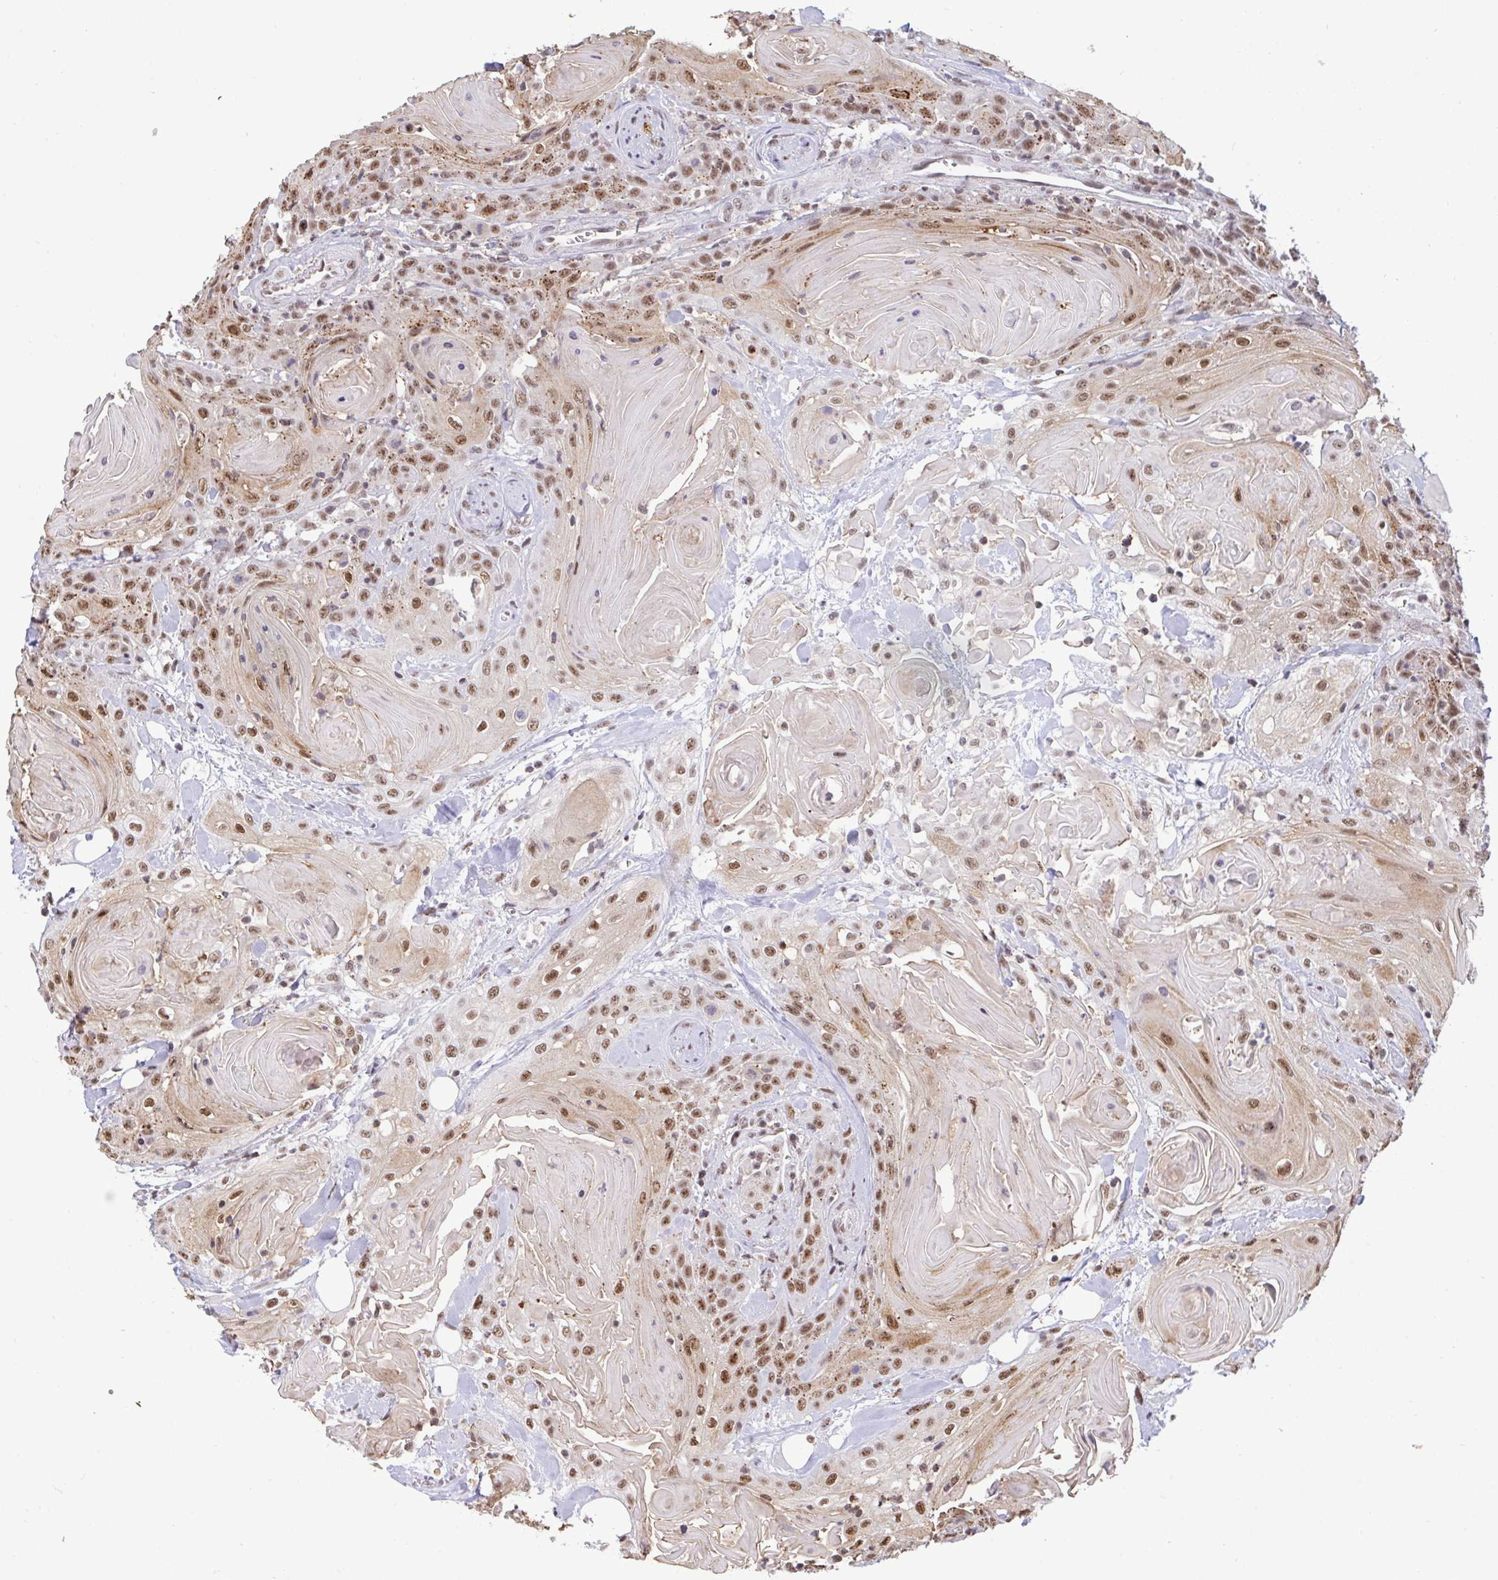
{"staining": {"intensity": "moderate", "quantity": ">75%", "location": "cytoplasmic/membranous,nuclear"}, "tissue": "head and neck cancer", "cell_type": "Tumor cells", "image_type": "cancer", "snomed": [{"axis": "morphology", "description": "Squamous cell carcinoma, NOS"}, {"axis": "topography", "description": "Head-Neck"}], "caption": "An immunohistochemistry image of tumor tissue is shown. Protein staining in brown highlights moderate cytoplasmic/membranous and nuclear positivity in head and neck cancer (squamous cell carcinoma) within tumor cells.", "gene": "PUF60", "patient": {"sex": "female", "age": 84}}